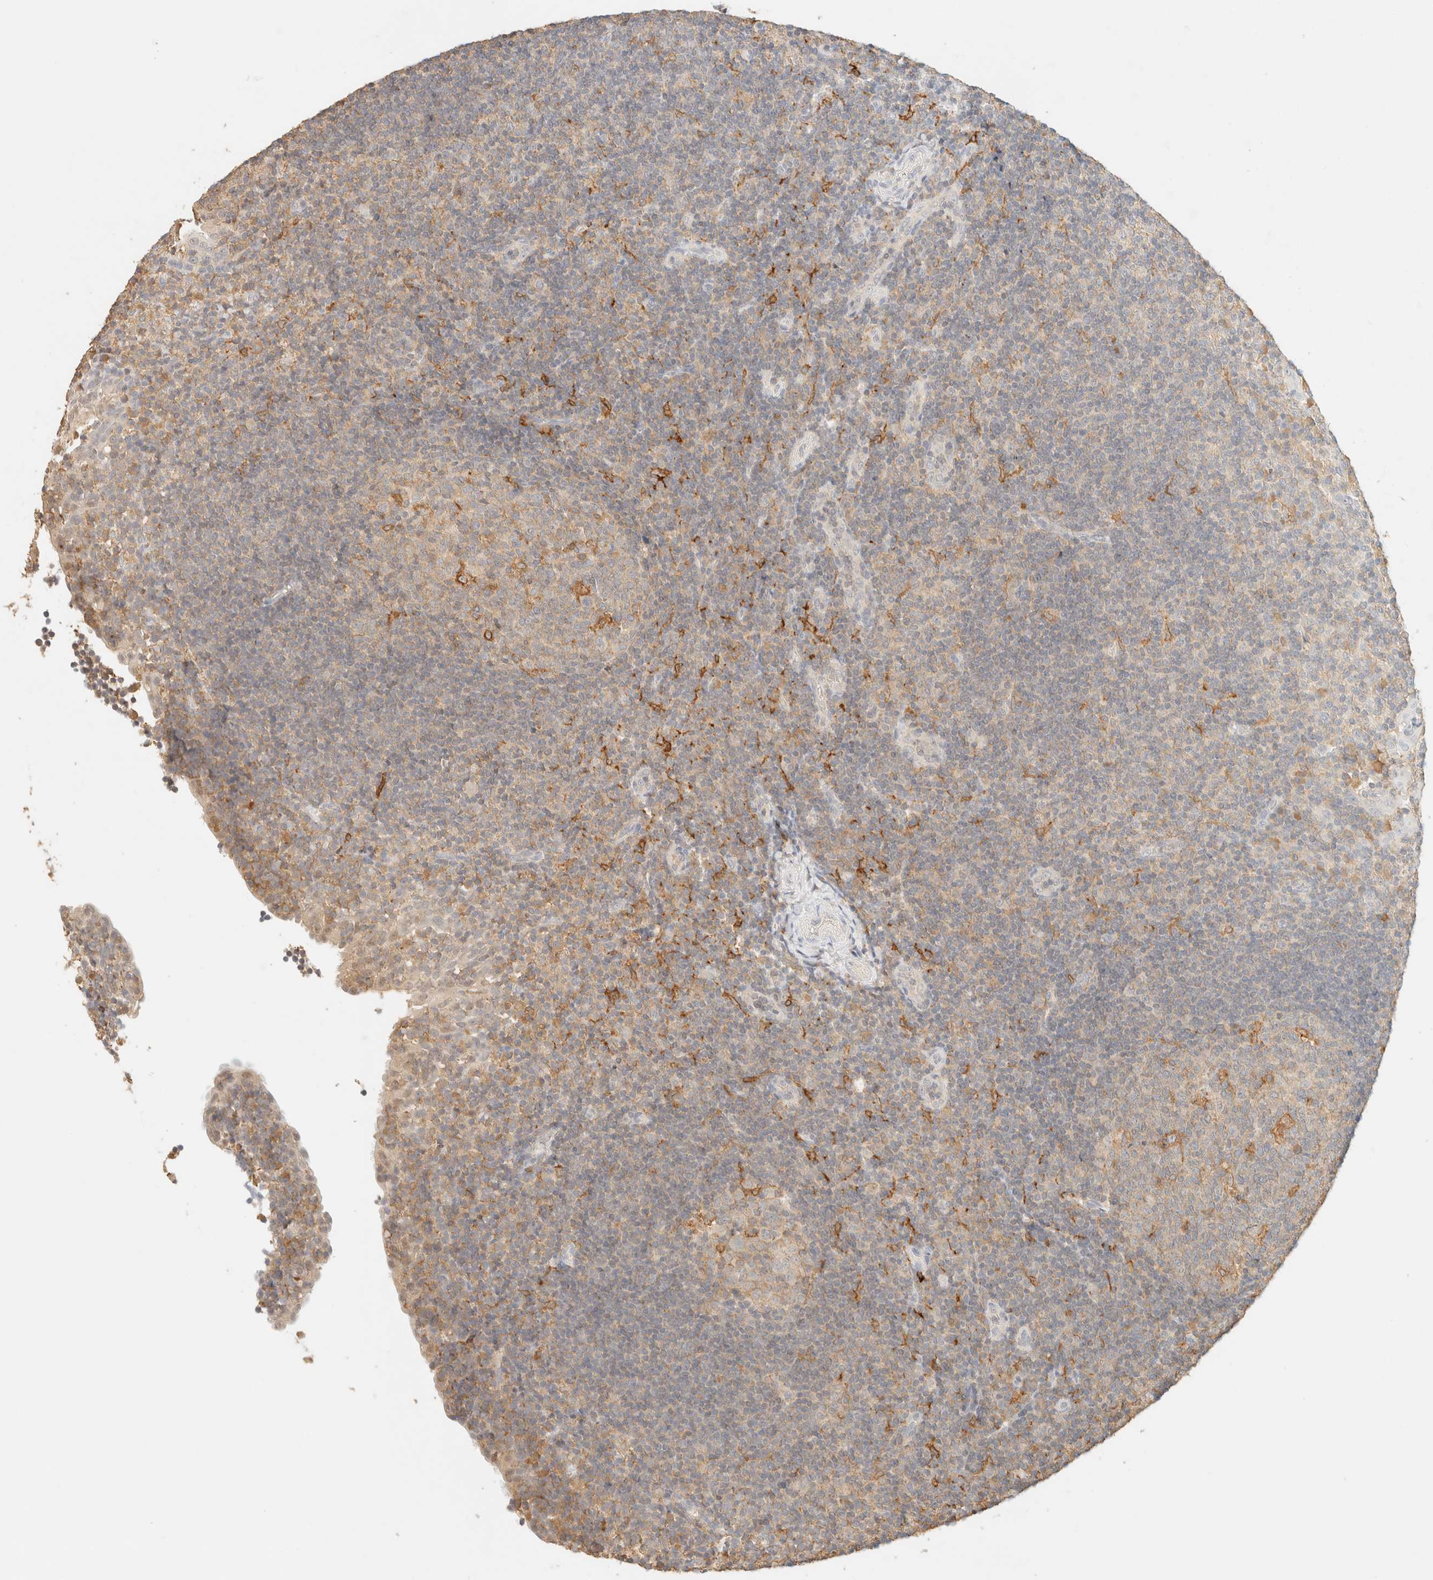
{"staining": {"intensity": "moderate", "quantity": "<25%", "location": "cytoplasmic/membranous"}, "tissue": "tonsil", "cell_type": "Germinal center cells", "image_type": "normal", "snomed": [{"axis": "morphology", "description": "Normal tissue, NOS"}, {"axis": "topography", "description": "Tonsil"}], "caption": "Moderate cytoplasmic/membranous positivity for a protein is appreciated in approximately <25% of germinal center cells of benign tonsil using IHC.", "gene": "TIMD4", "patient": {"sex": "female", "age": 40}}